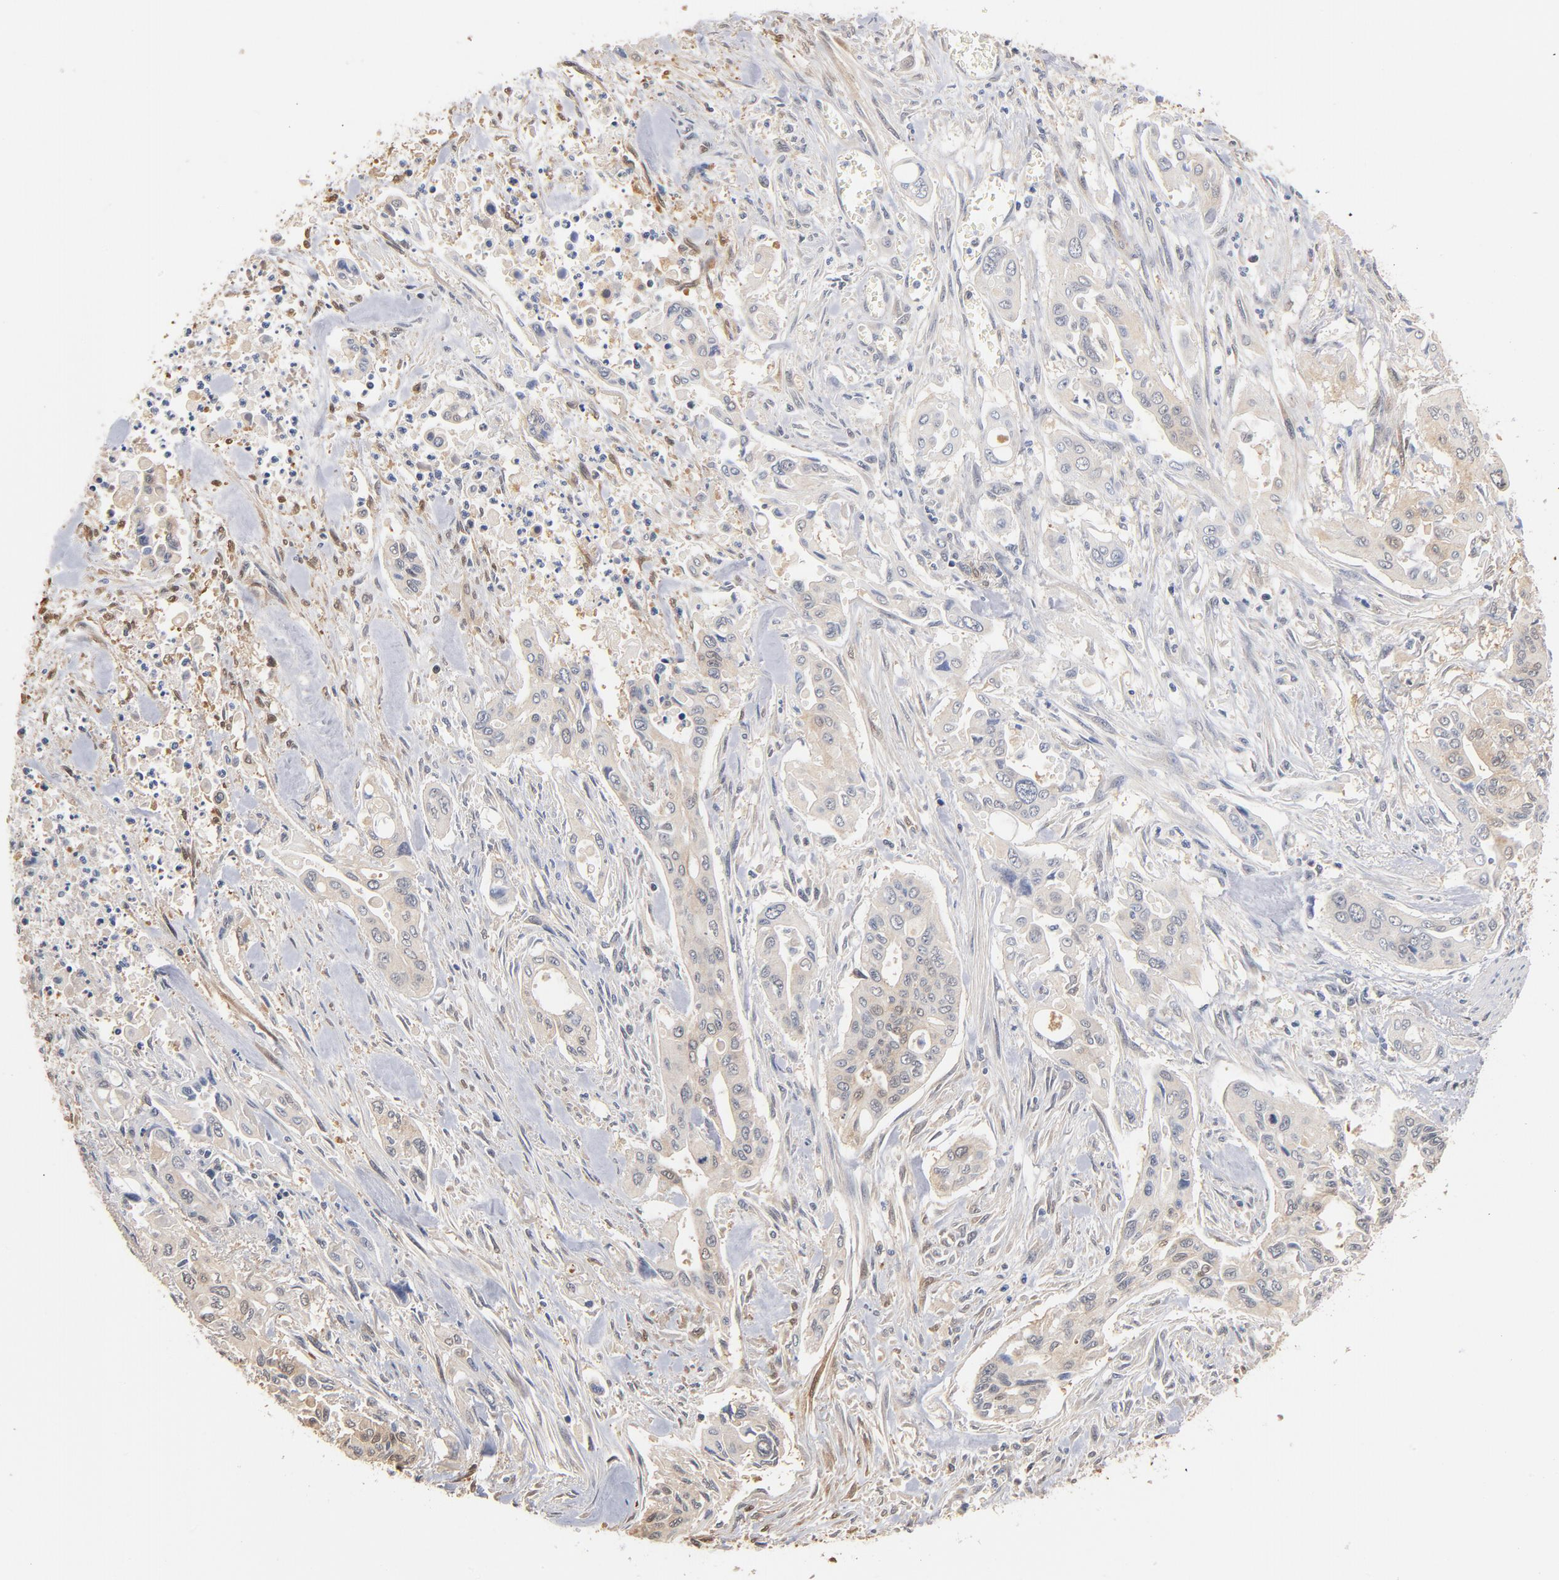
{"staining": {"intensity": "weak", "quantity": "25%-75%", "location": "cytoplasmic/membranous"}, "tissue": "pancreatic cancer", "cell_type": "Tumor cells", "image_type": "cancer", "snomed": [{"axis": "morphology", "description": "Adenocarcinoma, NOS"}, {"axis": "topography", "description": "Pancreas"}], "caption": "Immunohistochemistry photomicrograph of human pancreatic cancer stained for a protein (brown), which demonstrates low levels of weak cytoplasmic/membranous expression in about 25%-75% of tumor cells.", "gene": "MIF", "patient": {"sex": "male", "age": 77}}